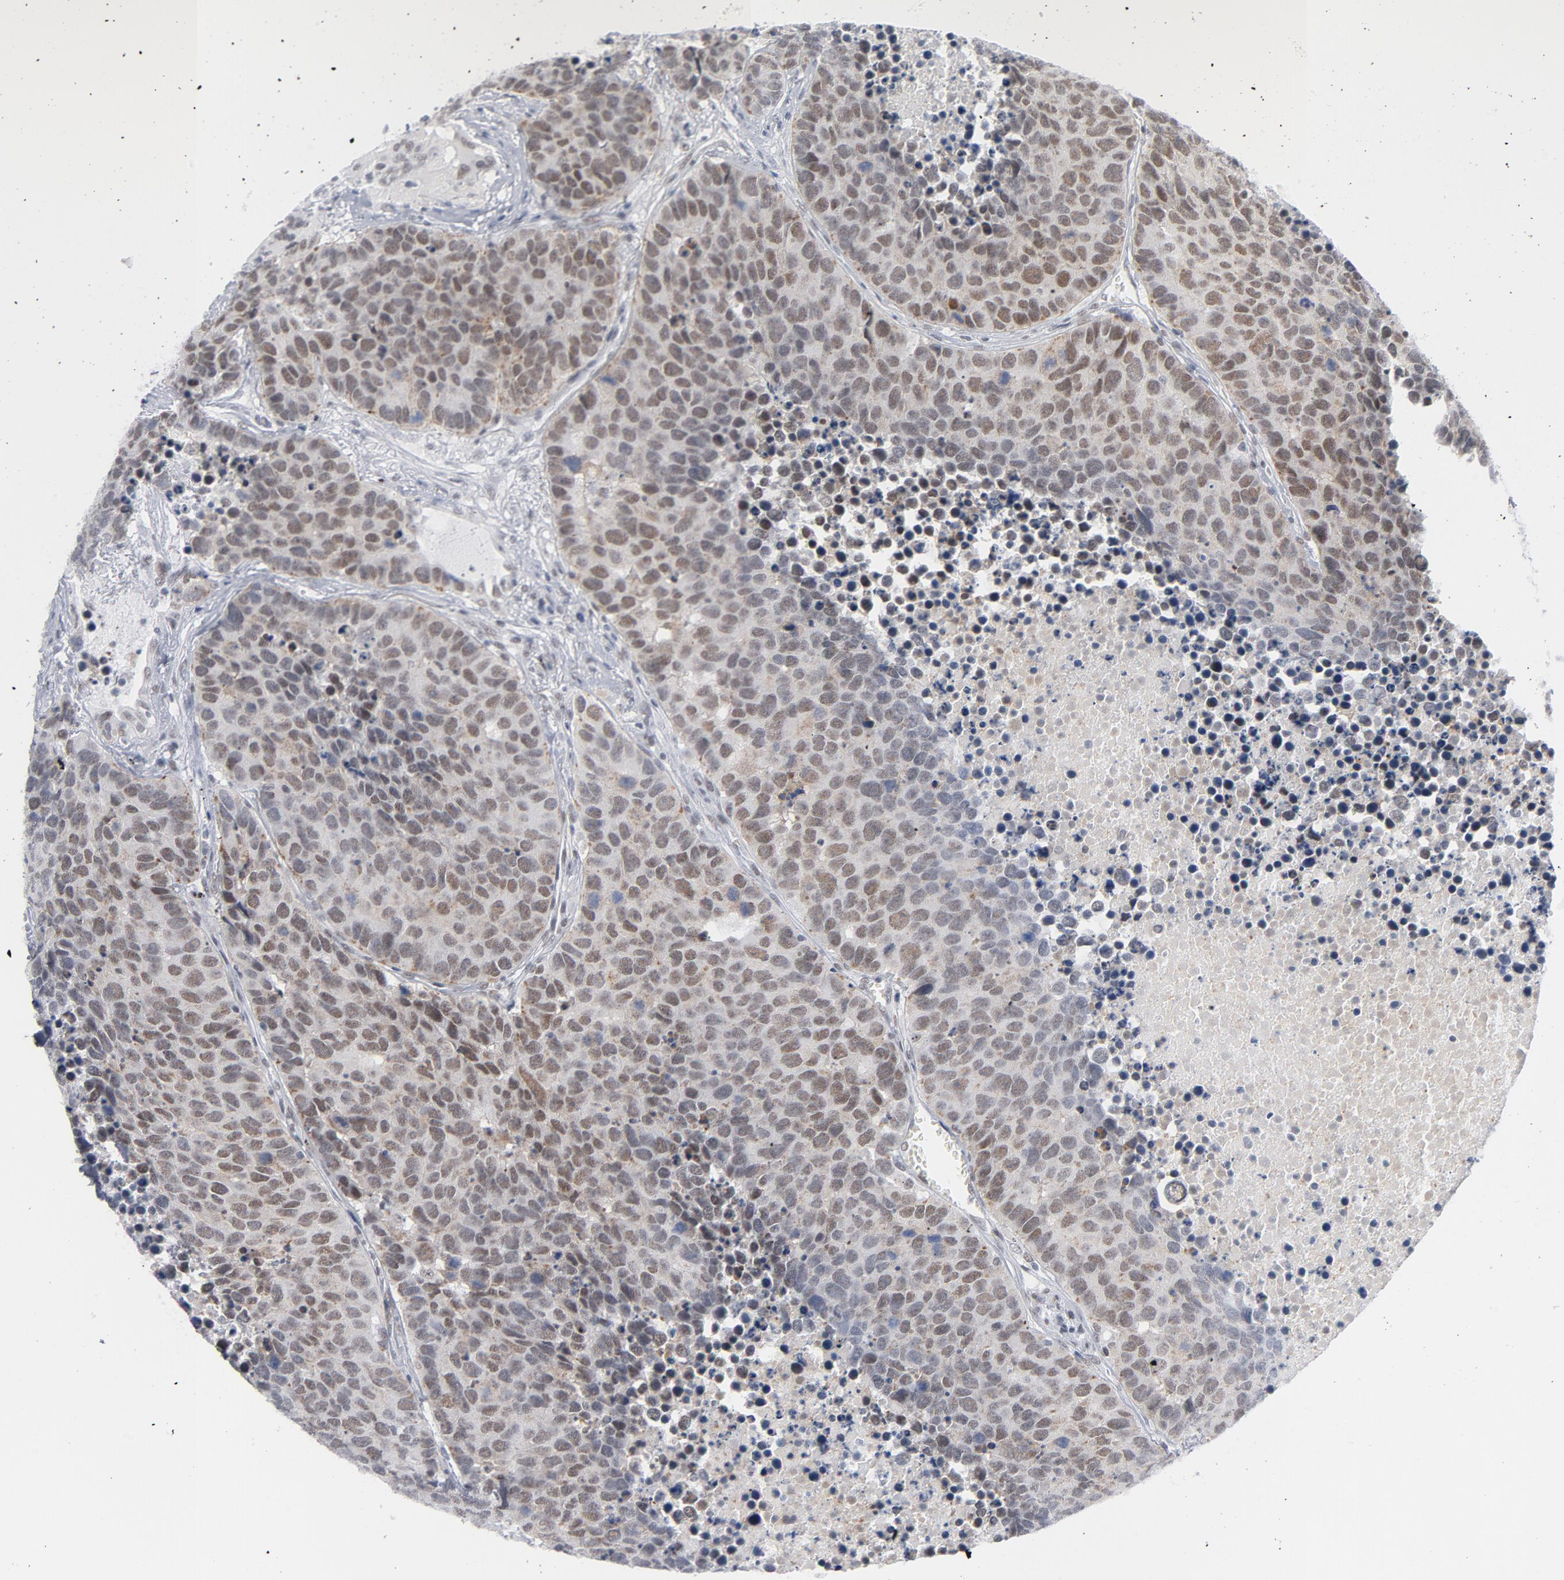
{"staining": {"intensity": "moderate", "quantity": "25%-75%", "location": "nuclear"}, "tissue": "carcinoid", "cell_type": "Tumor cells", "image_type": "cancer", "snomed": [{"axis": "morphology", "description": "Carcinoid, malignant, NOS"}, {"axis": "topography", "description": "Lung"}], "caption": "Approximately 25%-75% of tumor cells in carcinoid show moderate nuclear protein expression as visualized by brown immunohistochemical staining.", "gene": "BAP1", "patient": {"sex": "male", "age": 60}}